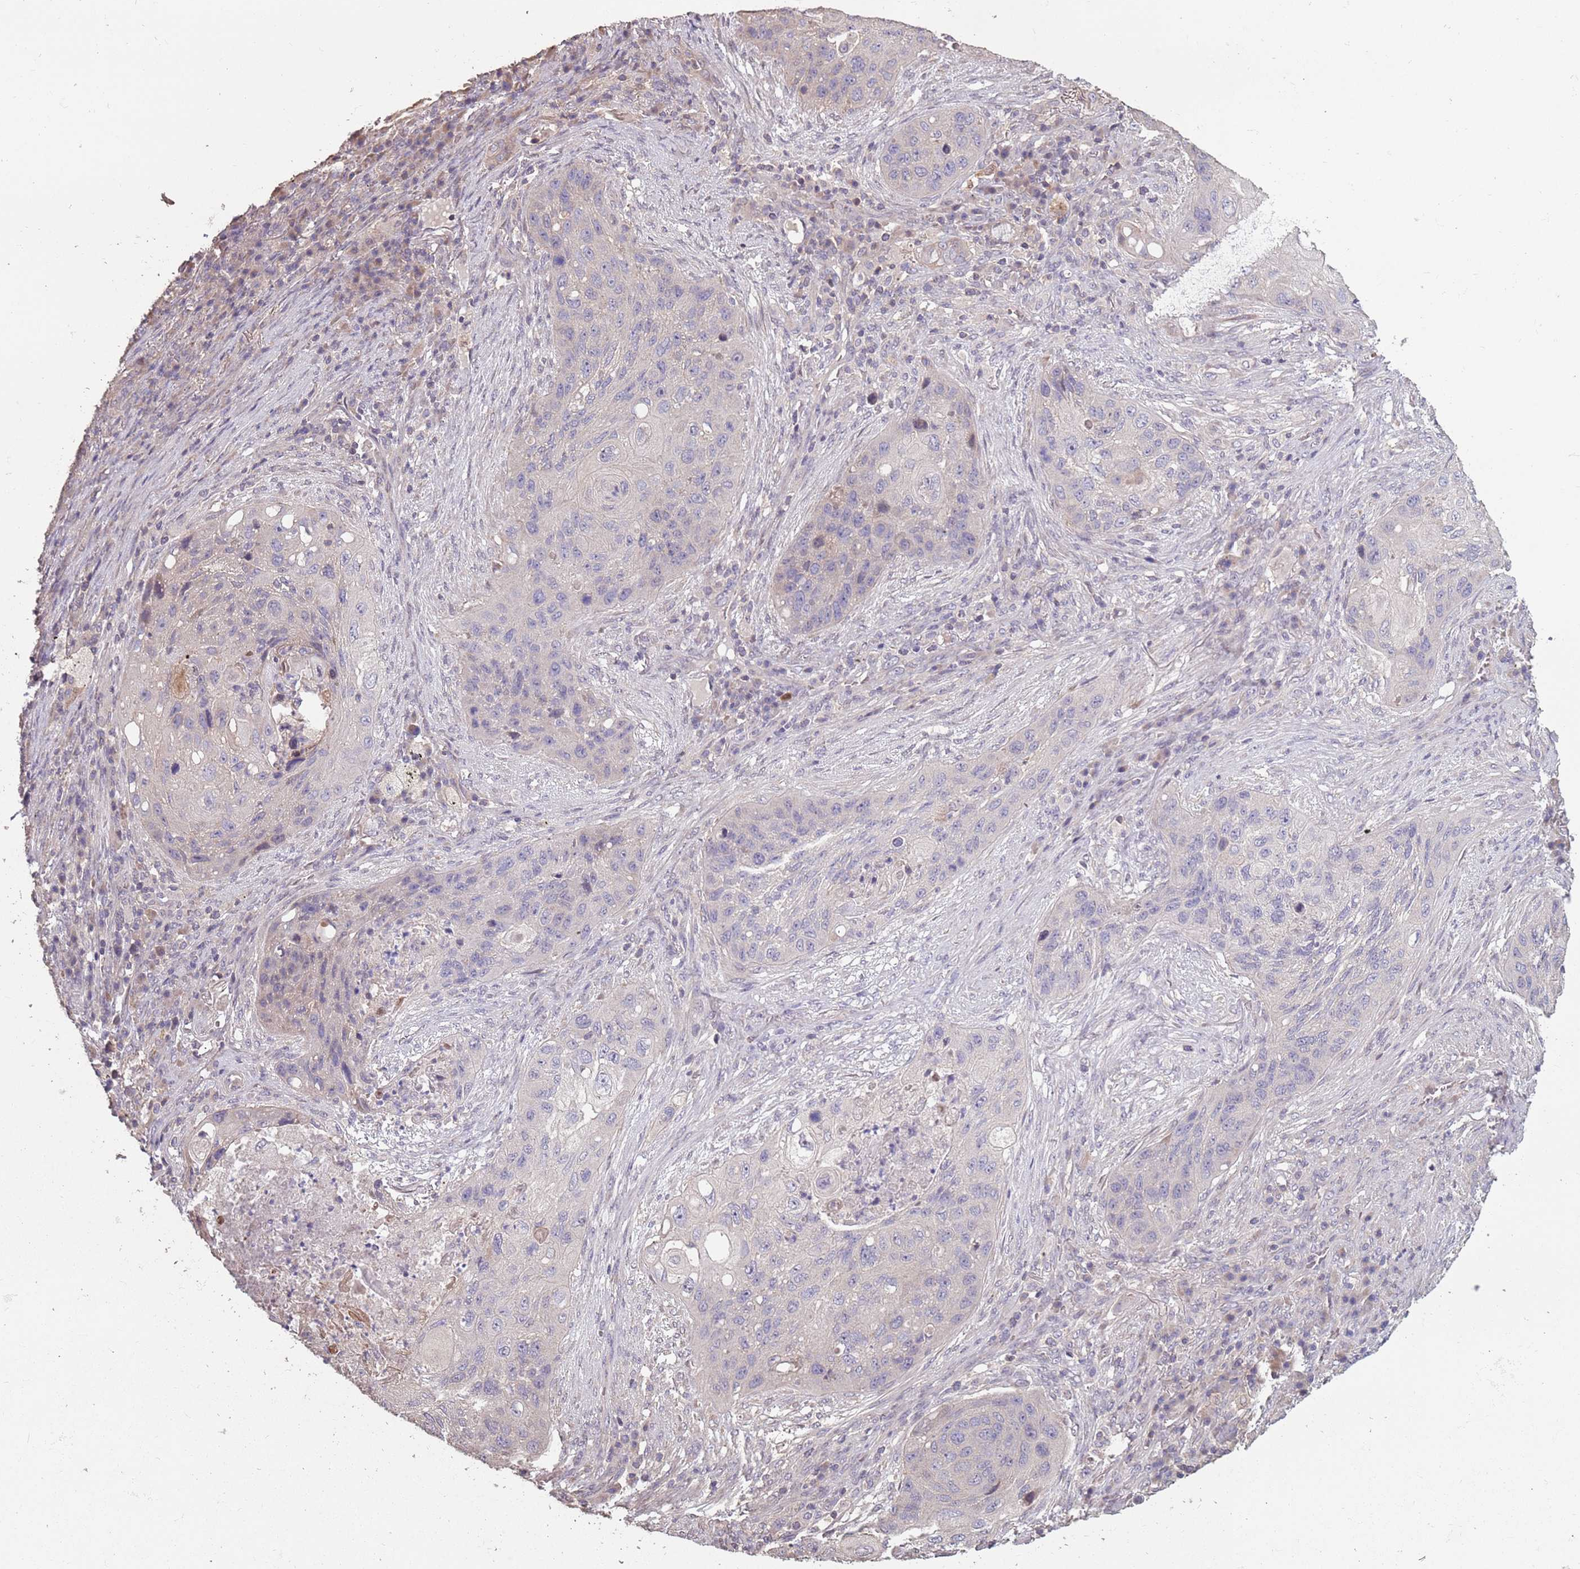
{"staining": {"intensity": "negative", "quantity": "none", "location": "none"}, "tissue": "lung cancer", "cell_type": "Tumor cells", "image_type": "cancer", "snomed": [{"axis": "morphology", "description": "Squamous cell carcinoma, NOS"}, {"axis": "topography", "description": "Lung"}], "caption": "The IHC photomicrograph has no significant positivity in tumor cells of squamous cell carcinoma (lung) tissue.", "gene": "MBD3L1", "patient": {"sex": "female", "age": 63}}